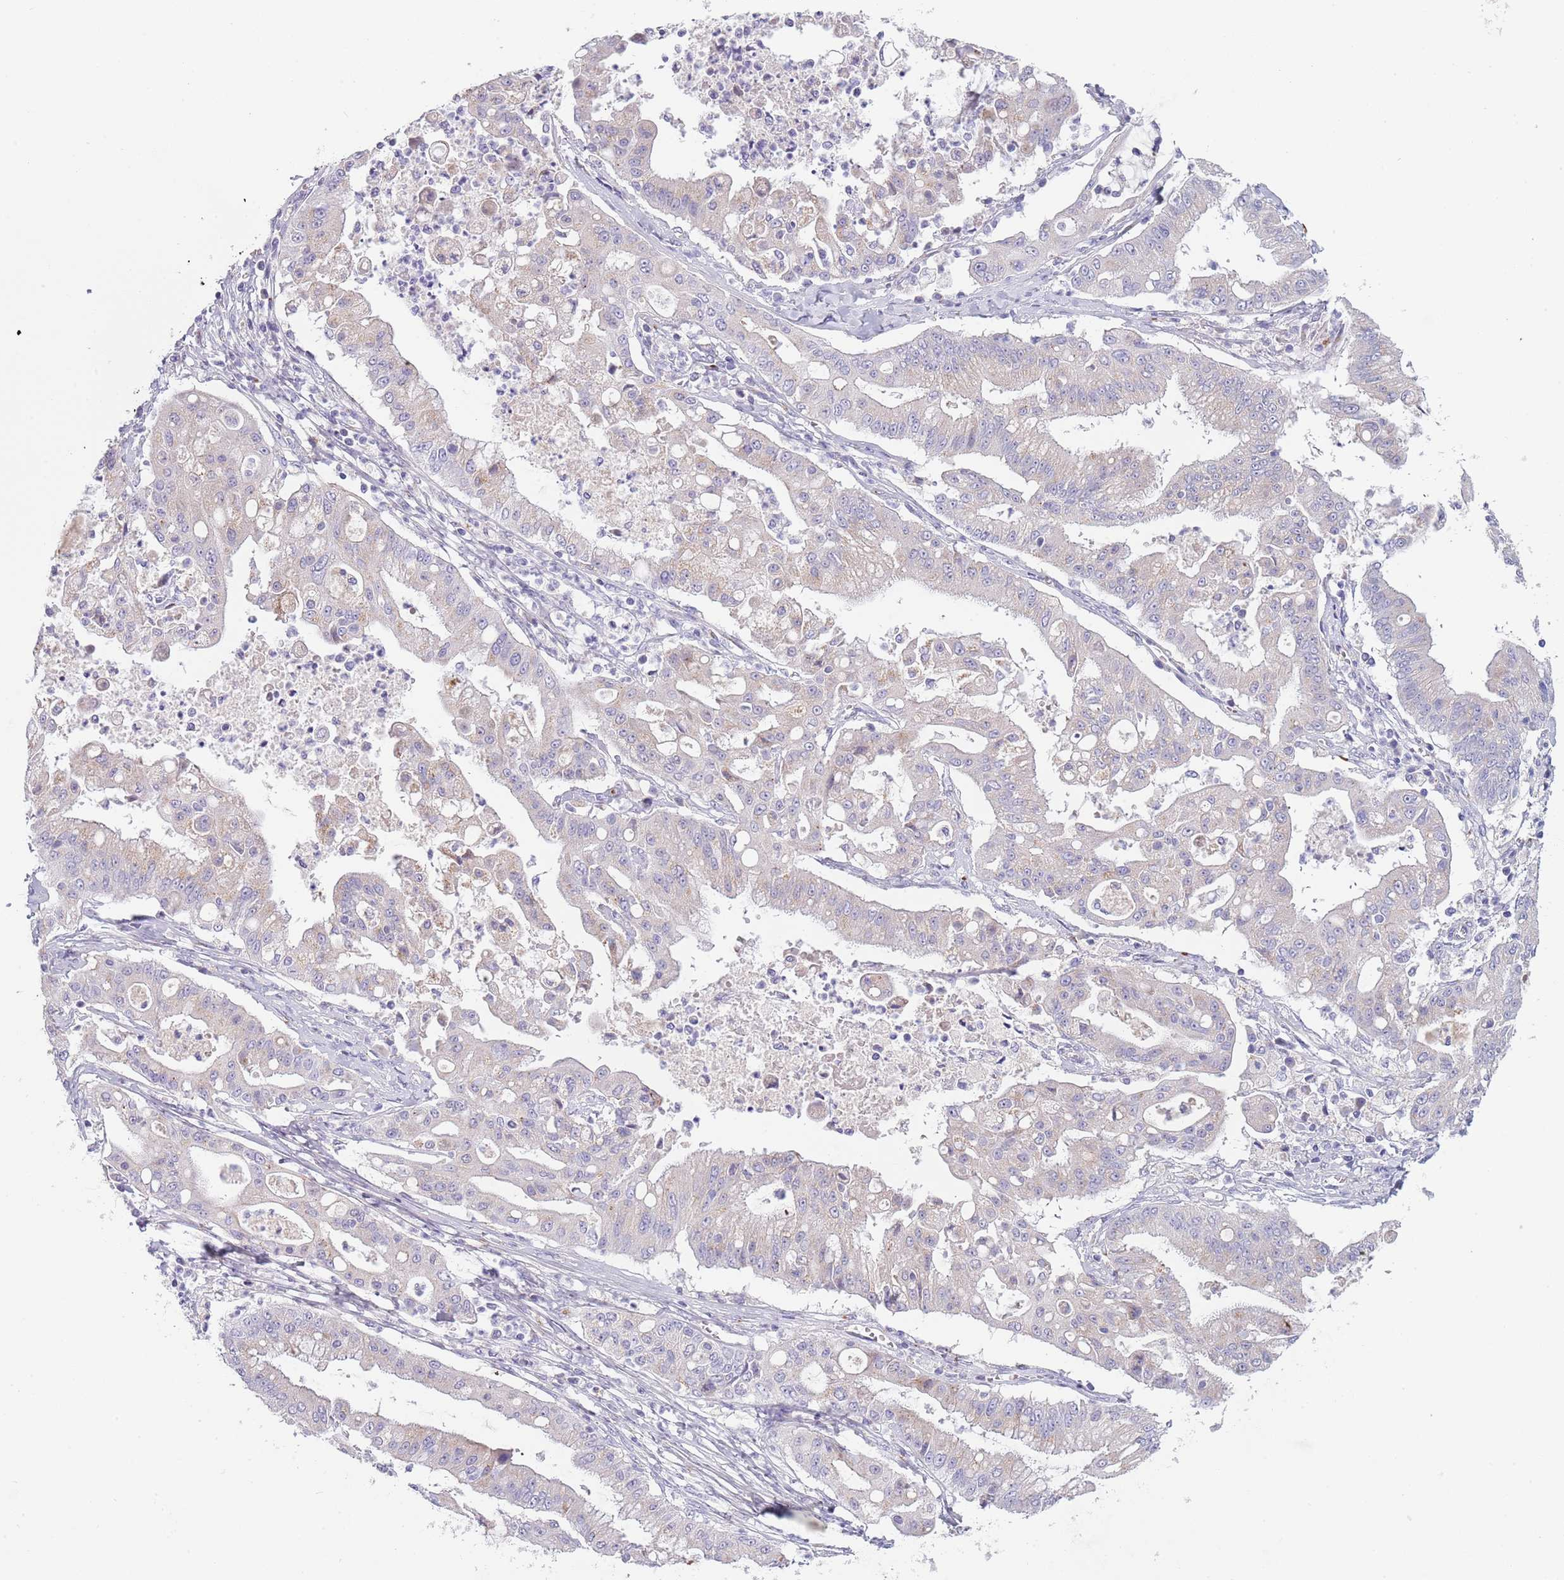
{"staining": {"intensity": "negative", "quantity": "none", "location": "none"}, "tissue": "ovarian cancer", "cell_type": "Tumor cells", "image_type": "cancer", "snomed": [{"axis": "morphology", "description": "Cystadenocarcinoma, mucinous, NOS"}, {"axis": "topography", "description": "Ovary"}], "caption": "The histopathology image displays no staining of tumor cells in mucinous cystadenocarcinoma (ovarian). (Immunohistochemistry, brightfield microscopy, high magnification).", "gene": "MAN1C1", "patient": {"sex": "female", "age": 70}}